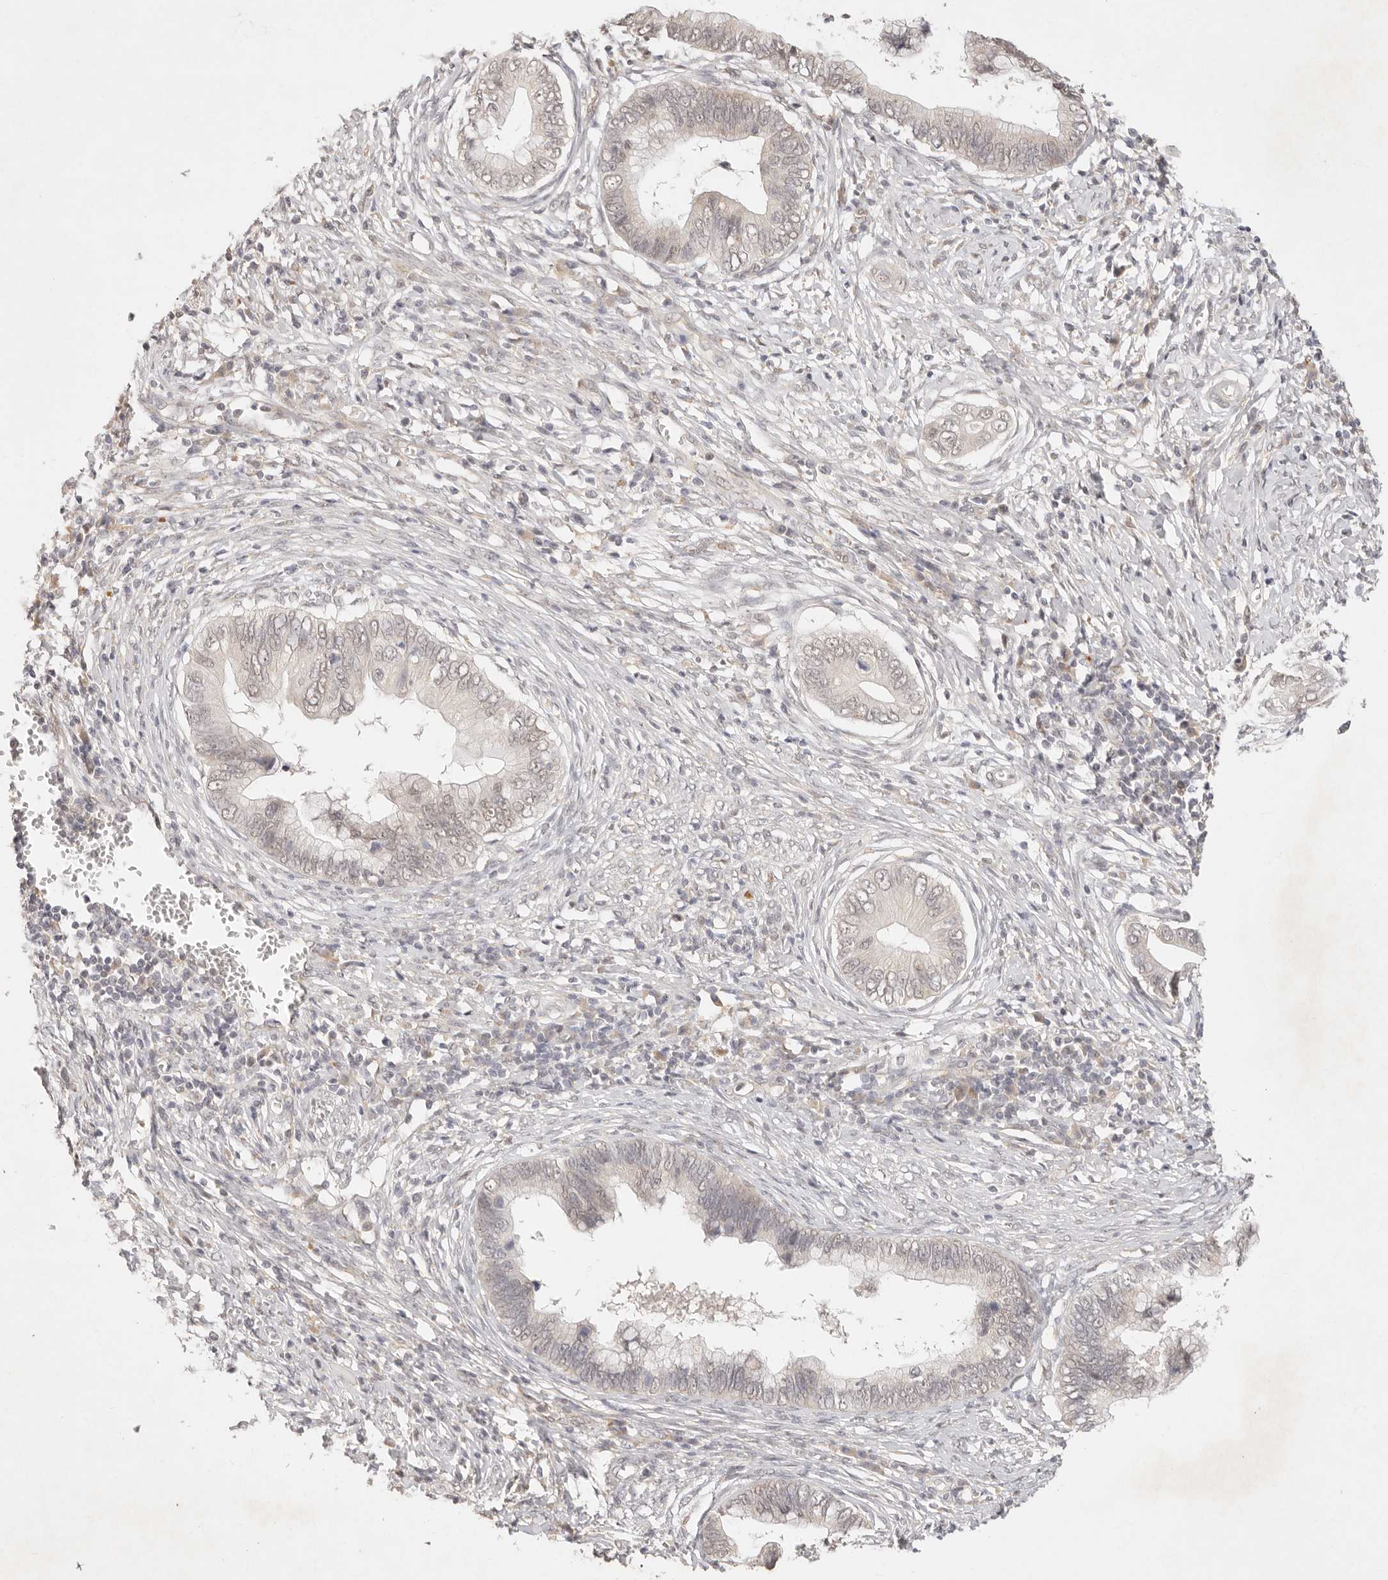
{"staining": {"intensity": "negative", "quantity": "none", "location": "none"}, "tissue": "cervical cancer", "cell_type": "Tumor cells", "image_type": "cancer", "snomed": [{"axis": "morphology", "description": "Adenocarcinoma, NOS"}, {"axis": "topography", "description": "Cervix"}], "caption": "Cervical cancer was stained to show a protein in brown. There is no significant staining in tumor cells.", "gene": "GPR156", "patient": {"sex": "female", "age": 44}}